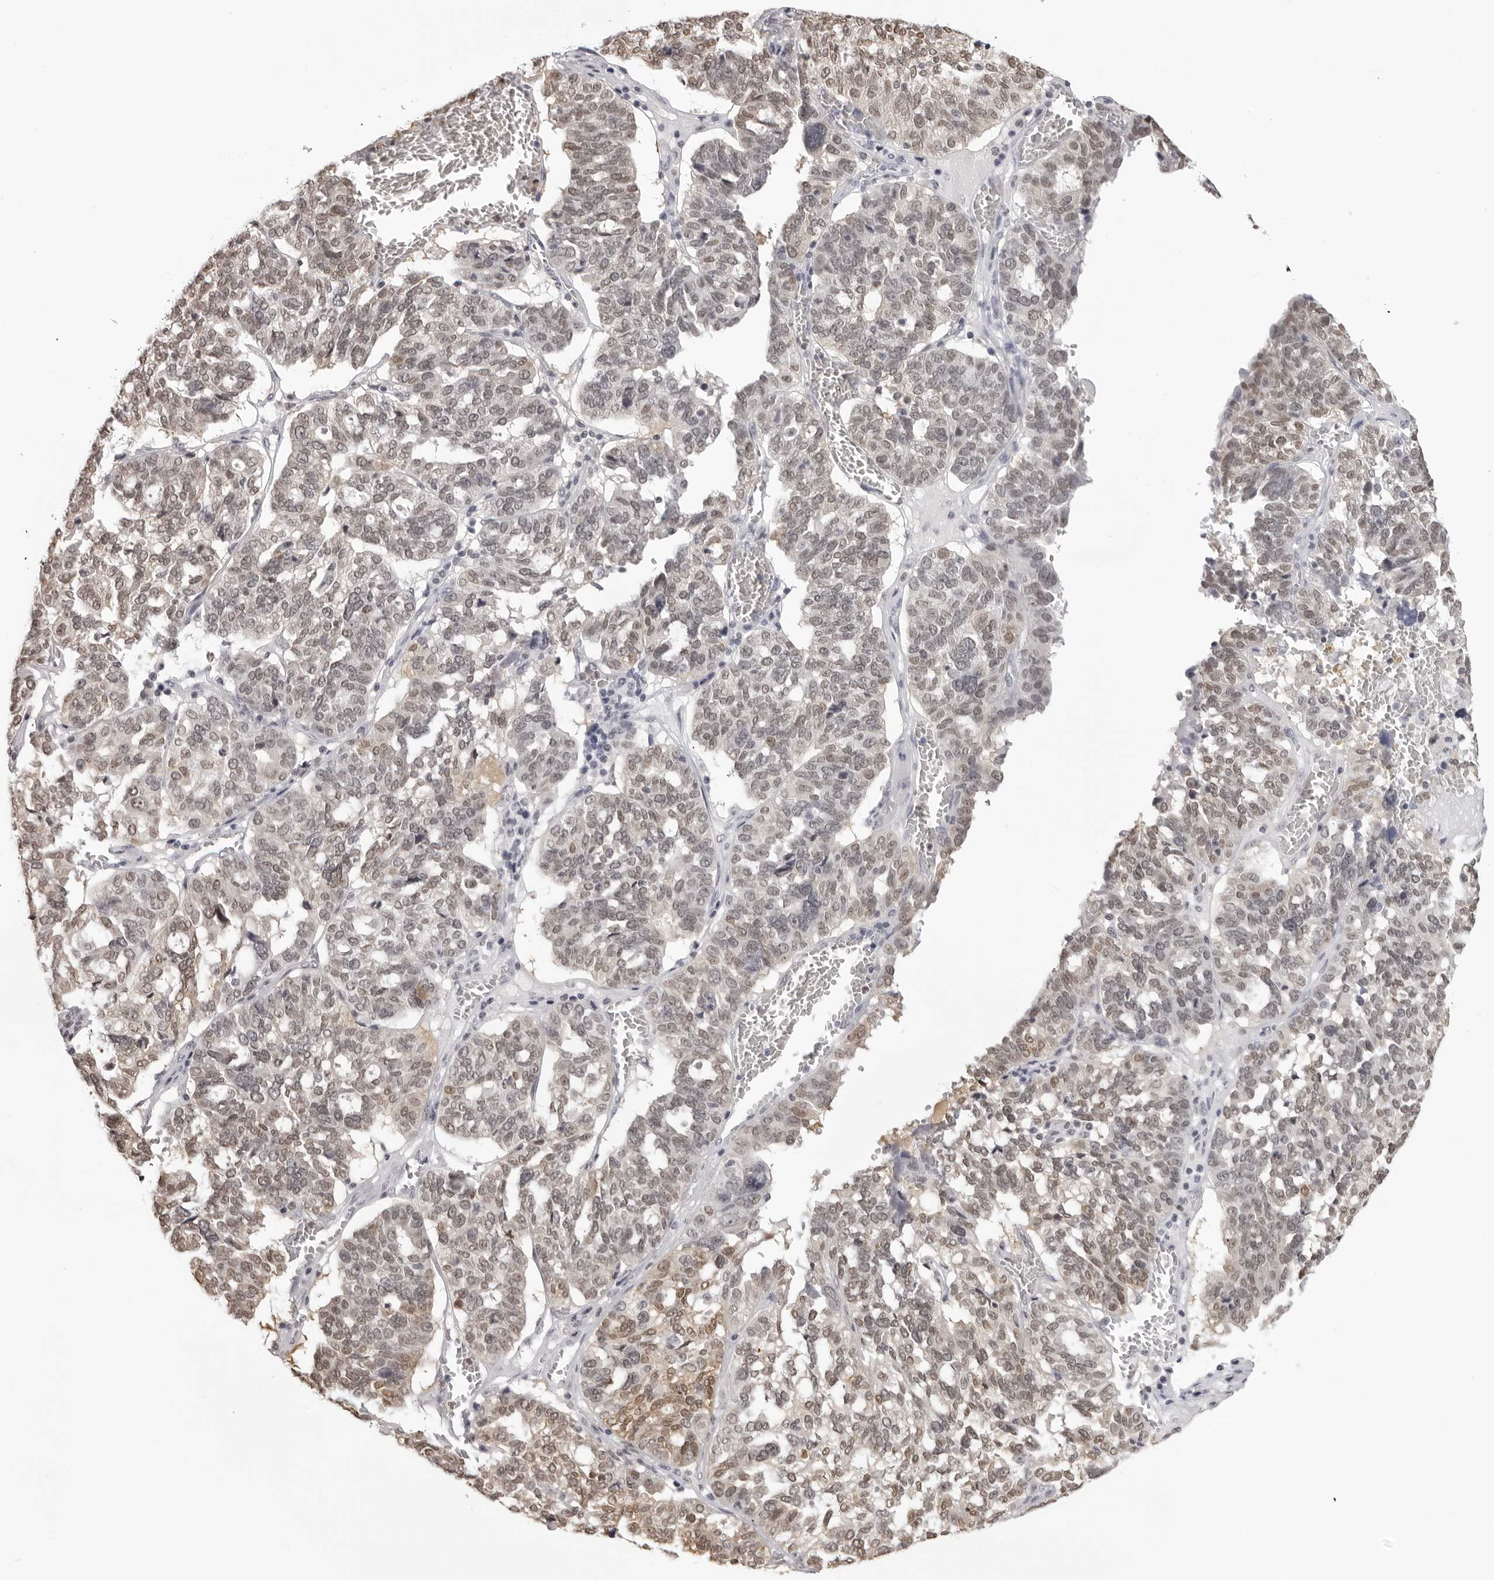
{"staining": {"intensity": "weak", "quantity": ">75%", "location": "nuclear"}, "tissue": "ovarian cancer", "cell_type": "Tumor cells", "image_type": "cancer", "snomed": [{"axis": "morphology", "description": "Cystadenocarcinoma, serous, NOS"}, {"axis": "topography", "description": "Ovary"}], "caption": "Immunohistochemical staining of human ovarian cancer reveals low levels of weak nuclear protein staining in about >75% of tumor cells.", "gene": "HSPA4", "patient": {"sex": "female", "age": 59}}